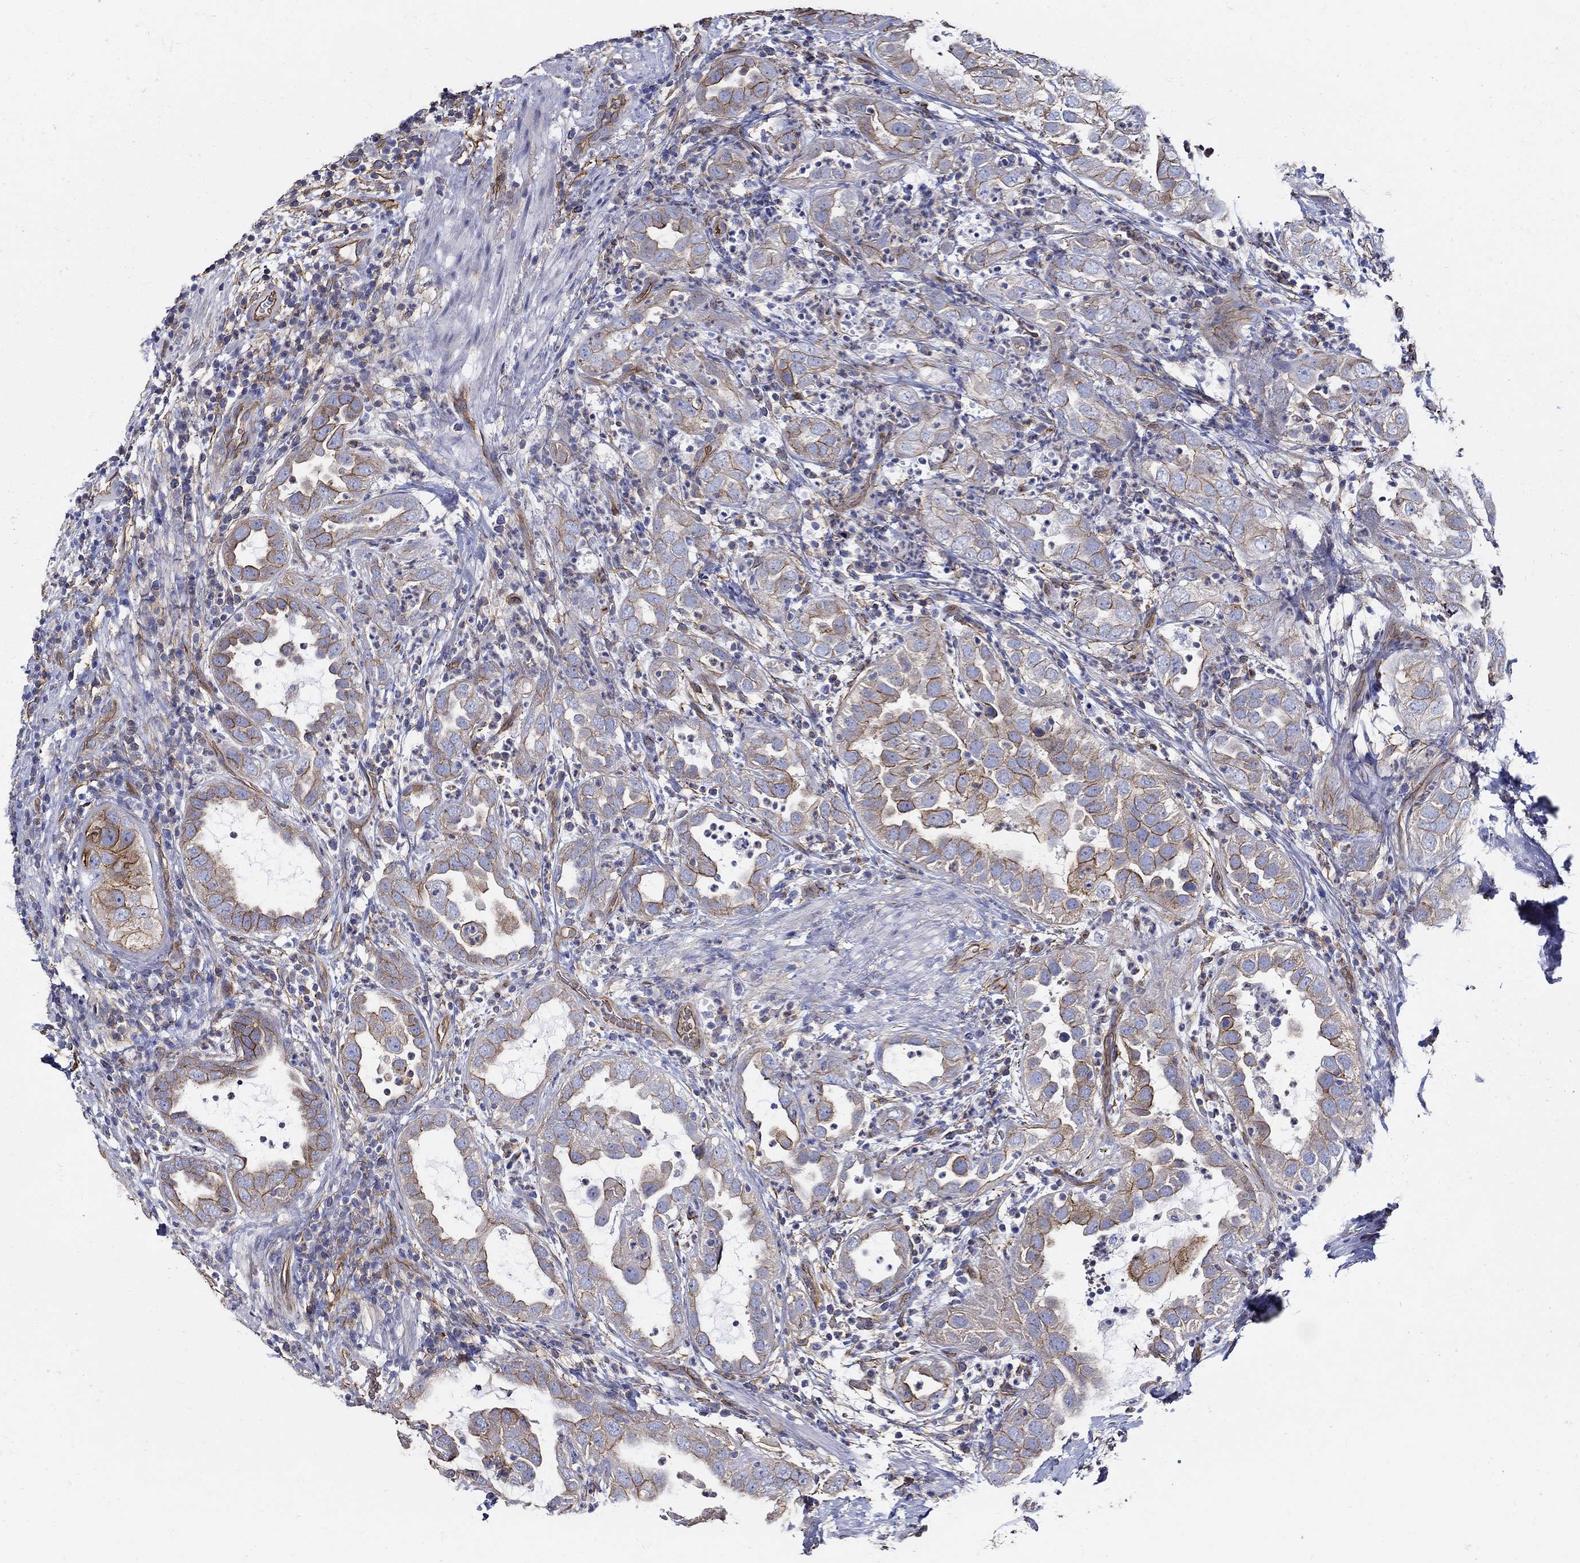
{"staining": {"intensity": "strong", "quantity": "<25%", "location": "cytoplasmic/membranous"}, "tissue": "urothelial cancer", "cell_type": "Tumor cells", "image_type": "cancer", "snomed": [{"axis": "morphology", "description": "Urothelial carcinoma, High grade"}, {"axis": "topography", "description": "Urinary bladder"}], "caption": "Urothelial cancer tissue shows strong cytoplasmic/membranous positivity in about <25% of tumor cells", "gene": "APBB3", "patient": {"sex": "female", "age": 41}}